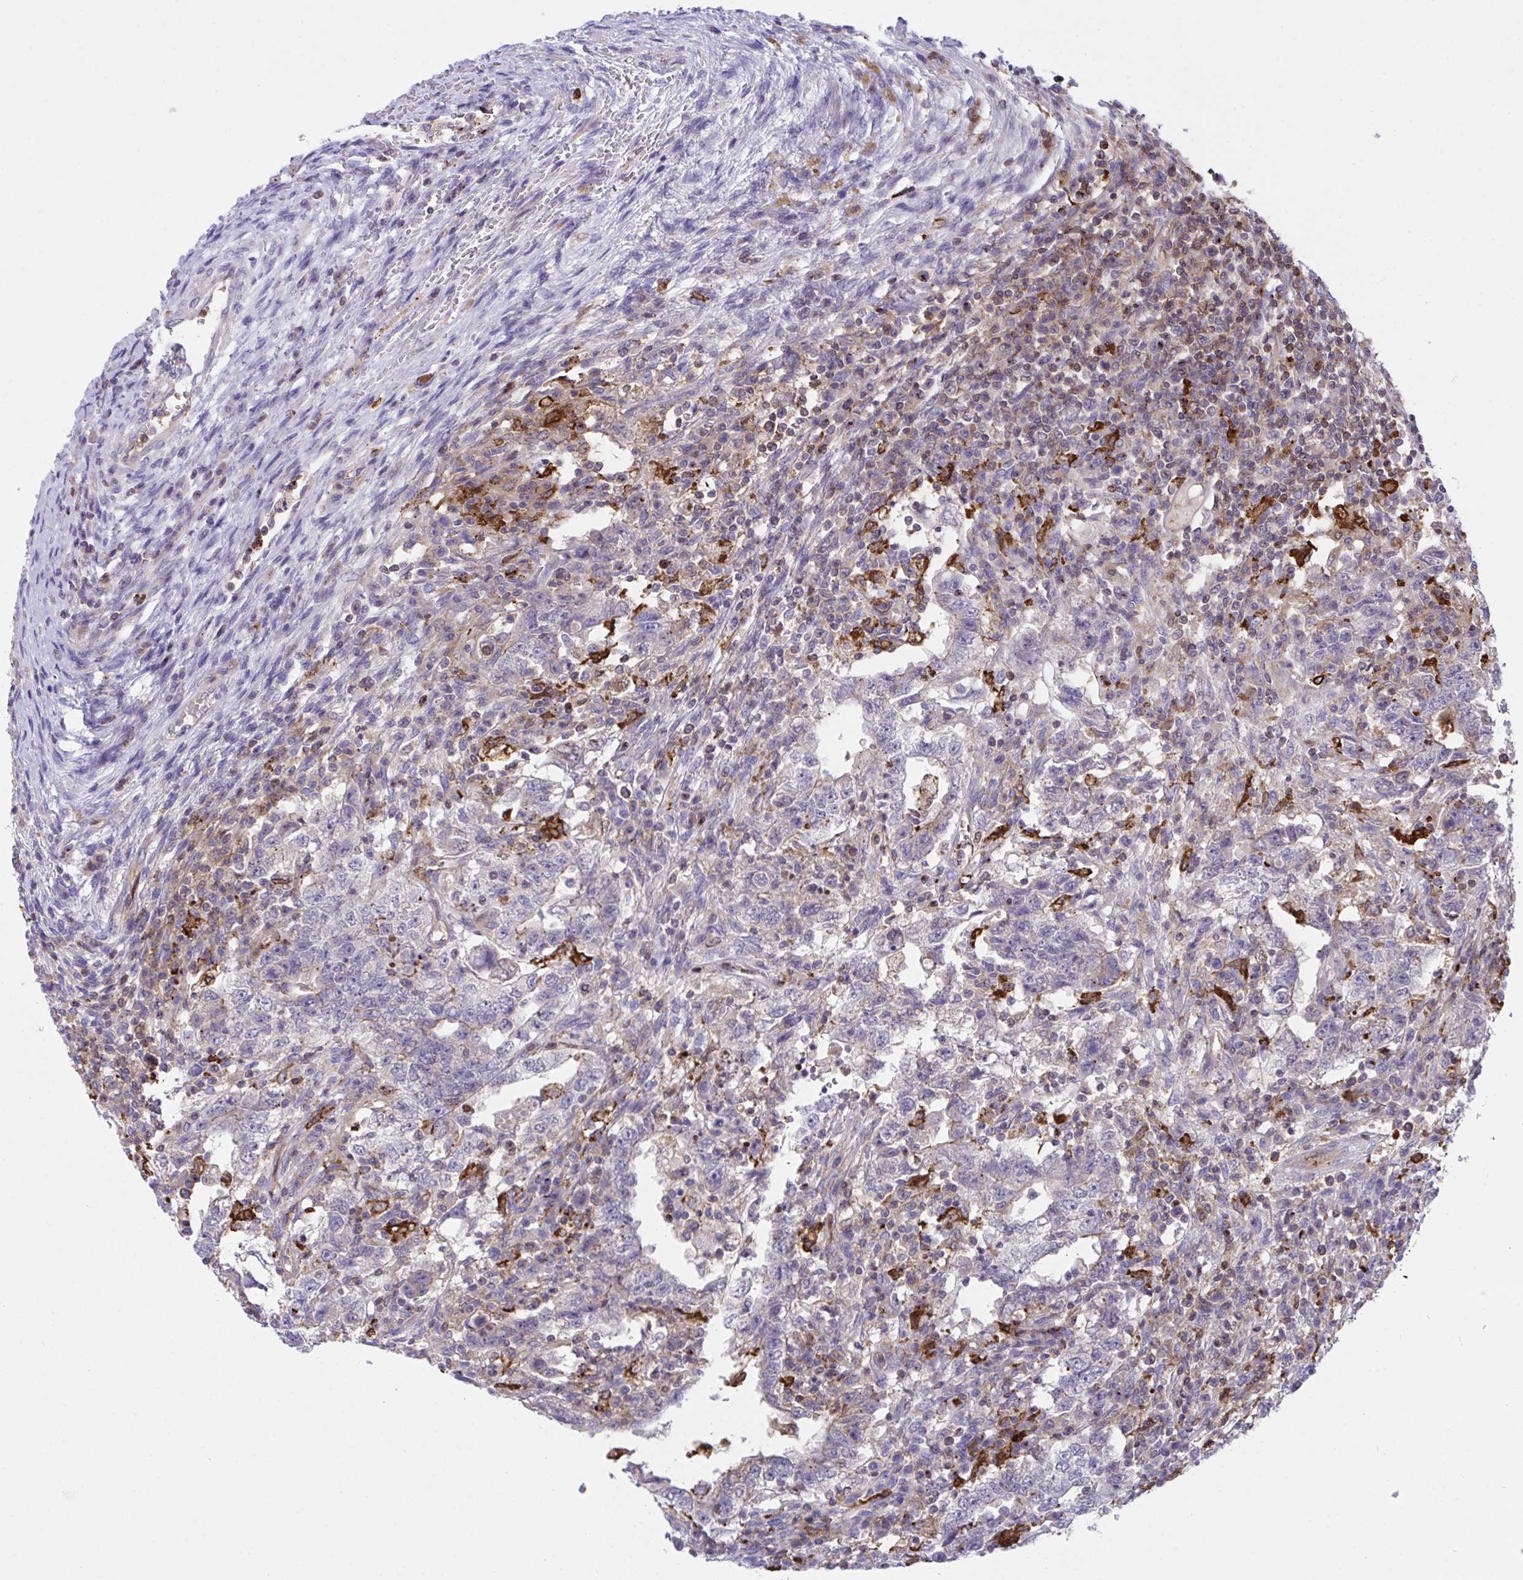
{"staining": {"intensity": "negative", "quantity": "none", "location": "none"}, "tissue": "testis cancer", "cell_type": "Tumor cells", "image_type": "cancer", "snomed": [{"axis": "morphology", "description": "Carcinoma, Embryonal, NOS"}, {"axis": "topography", "description": "Testis"}], "caption": "Testis cancer was stained to show a protein in brown. There is no significant staining in tumor cells. The staining is performed using DAB brown chromogen with nuclei counter-stained in using hematoxylin.", "gene": "PPIH", "patient": {"sex": "male", "age": 26}}